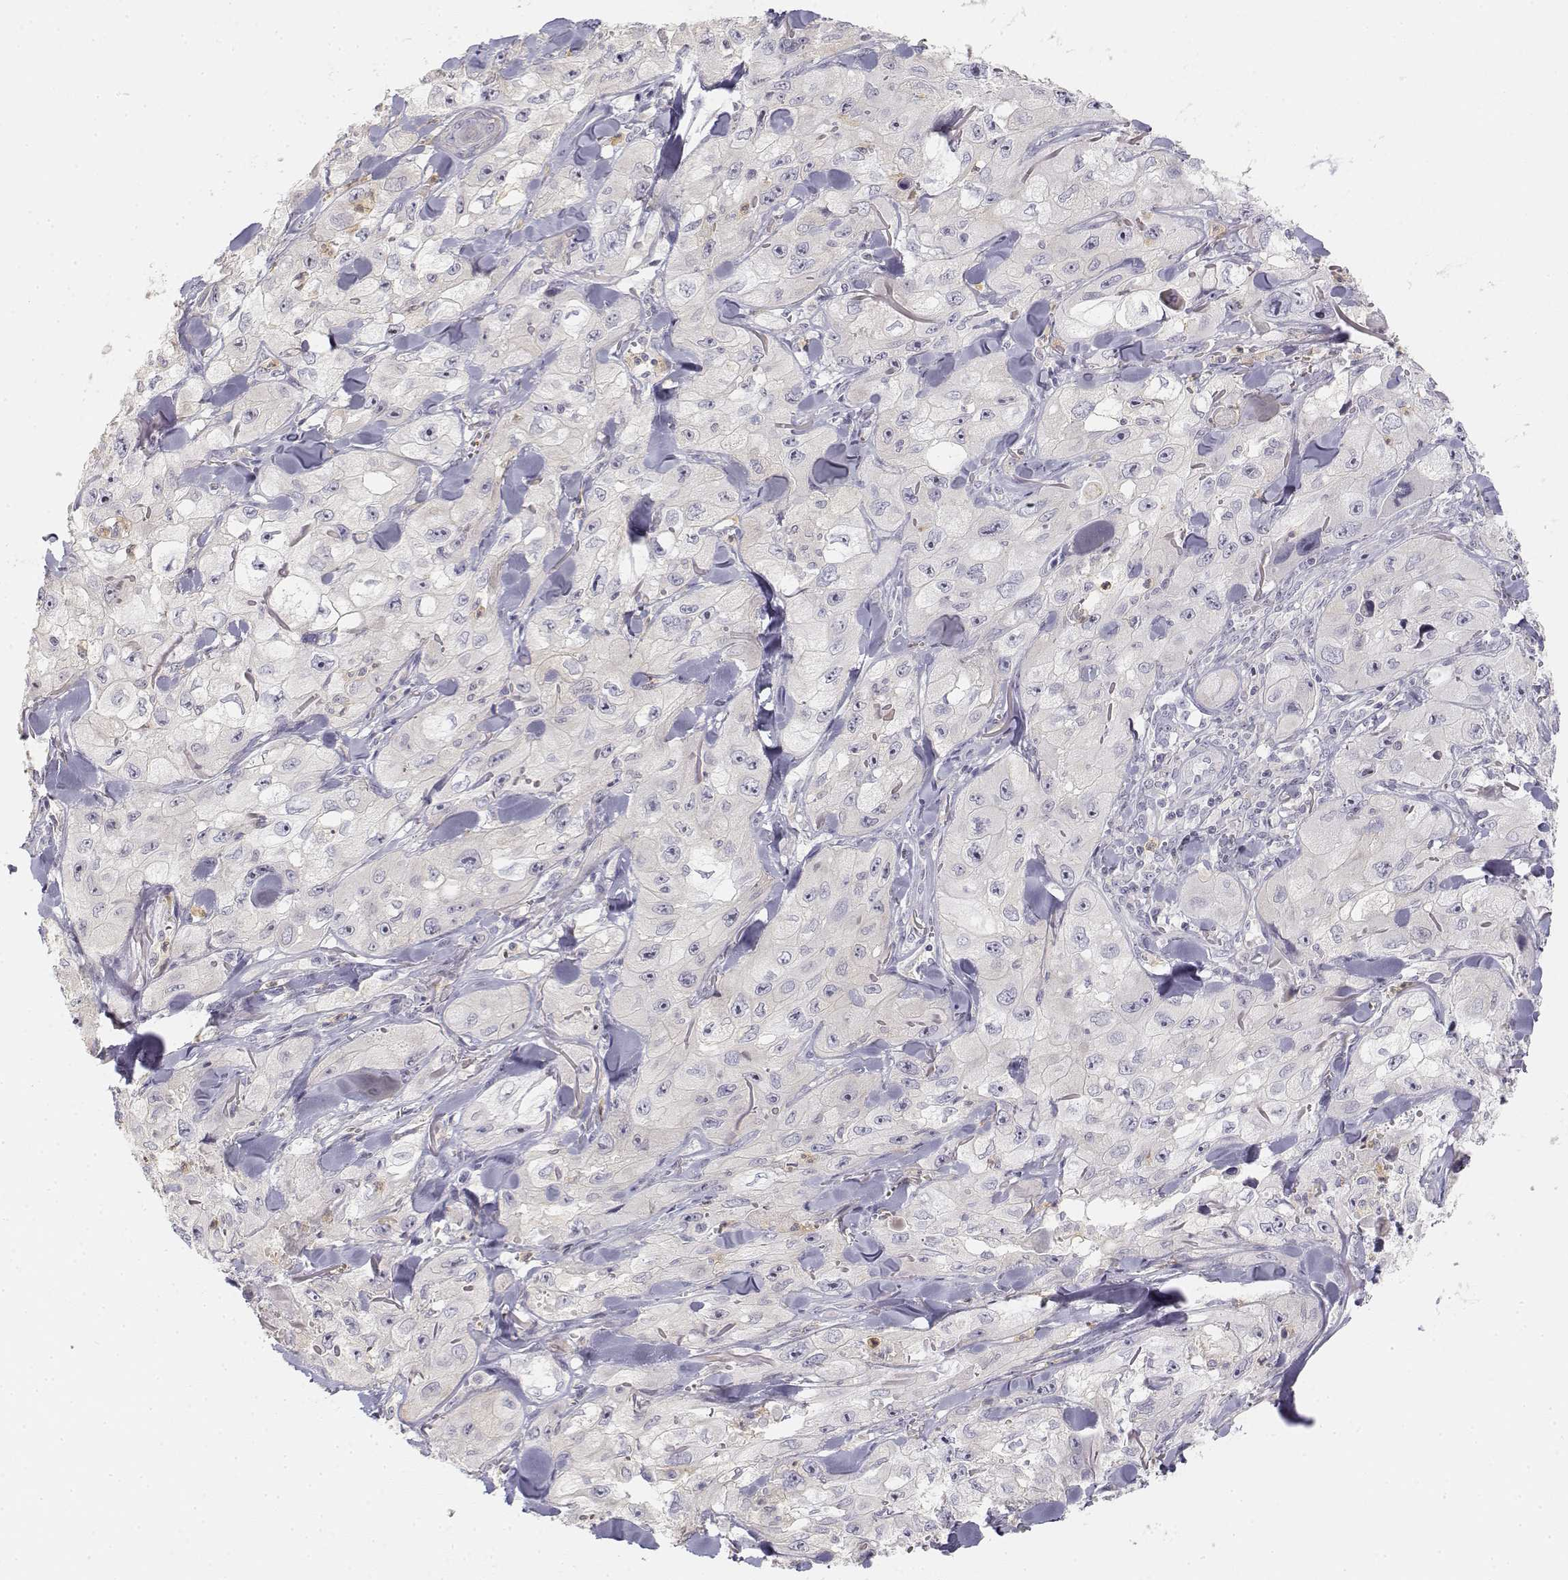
{"staining": {"intensity": "negative", "quantity": "none", "location": "none"}, "tissue": "skin cancer", "cell_type": "Tumor cells", "image_type": "cancer", "snomed": [{"axis": "morphology", "description": "Squamous cell carcinoma, NOS"}, {"axis": "topography", "description": "Skin"}, {"axis": "topography", "description": "Subcutis"}], "caption": "A micrograph of skin cancer (squamous cell carcinoma) stained for a protein reveals no brown staining in tumor cells. The staining is performed using DAB brown chromogen with nuclei counter-stained in using hematoxylin.", "gene": "GLIPR1L2", "patient": {"sex": "male", "age": 73}}